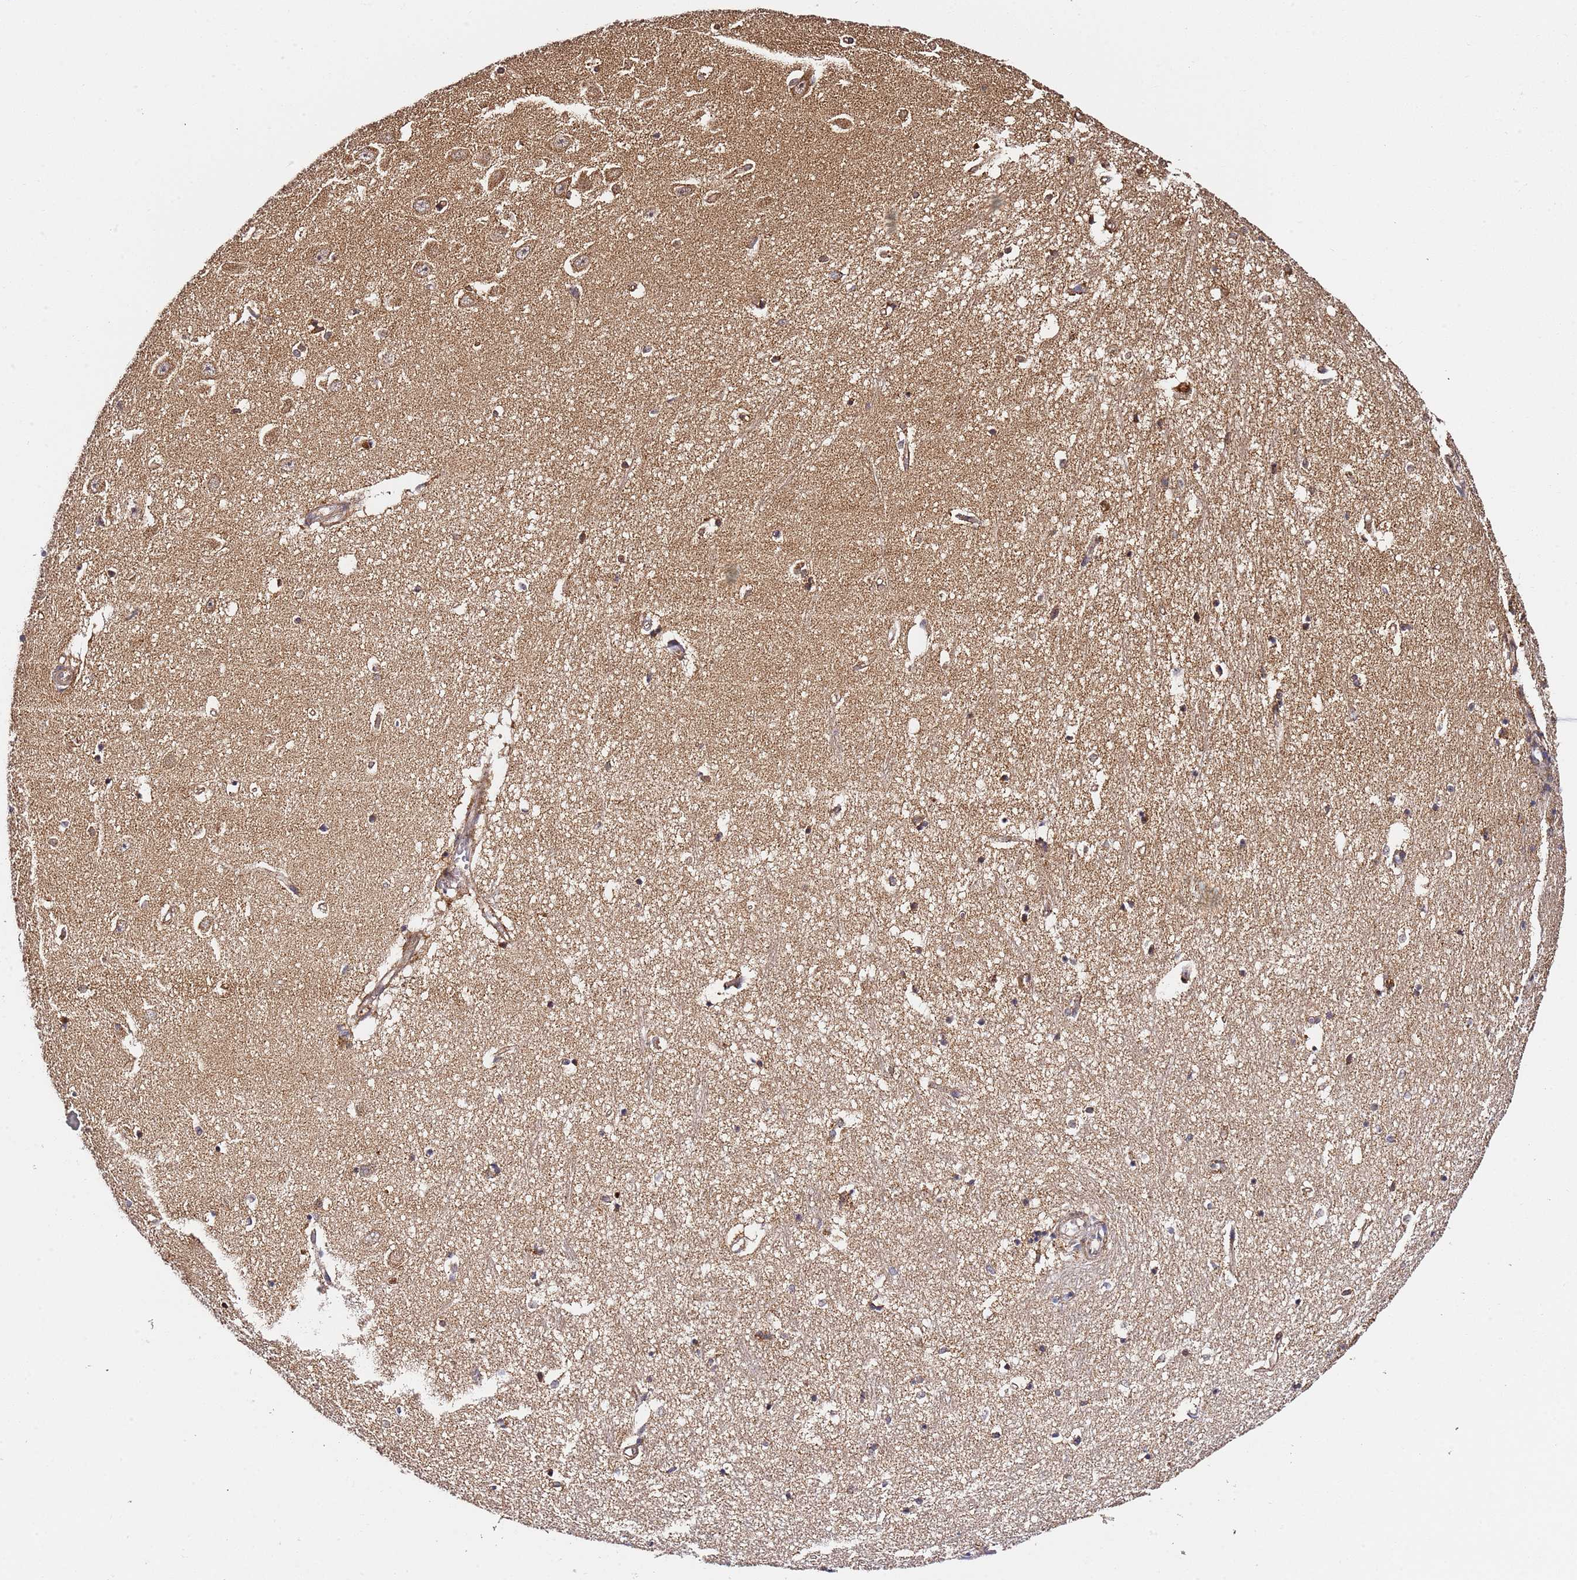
{"staining": {"intensity": "moderate", "quantity": ">75%", "location": "cytoplasmic/membranous,nuclear"}, "tissue": "hippocampus", "cell_type": "Glial cells", "image_type": "normal", "snomed": [{"axis": "morphology", "description": "Normal tissue, NOS"}, {"axis": "topography", "description": "Hippocampus"}], "caption": "Protein analysis of benign hippocampus displays moderate cytoplasmic/membranous,nuclear expression in about >75% of glial cells. (DAB (3,3'-diaminobenzidine) IHC, brown staining for protein, blue staining for nuclei).", "gene": "SMOX", "patient": {"sex": "female", "age": 64}}